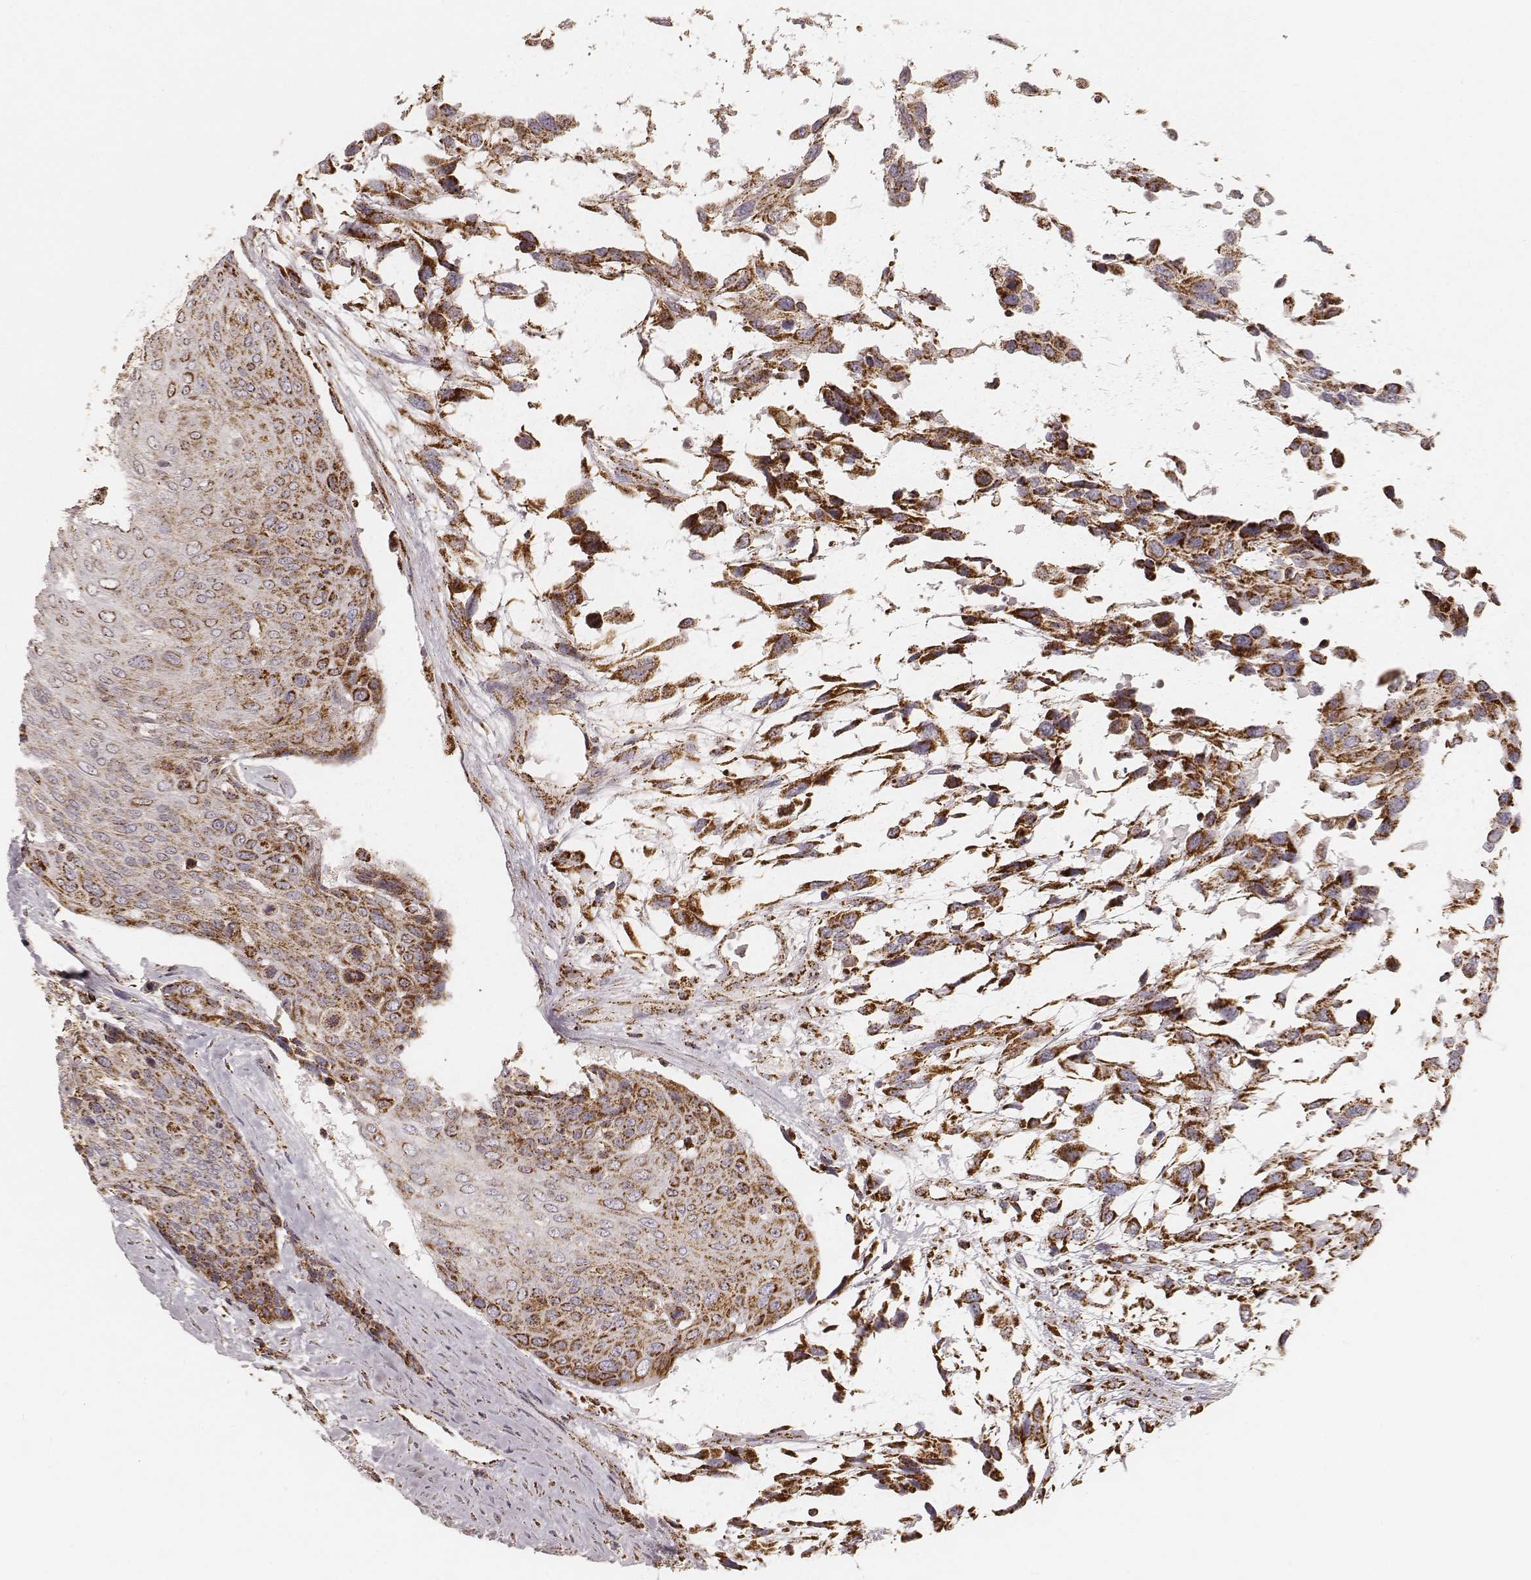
{"staining": {"intensity": "strong", "quantity": ">75%", "location": "cytoplasmic/membranous"}, "tissue": "urothelial cancer", "cell_type": "Tumor cells", "image_type": "cancer", "snomed": [{"axis": "morphology", "description": "Urothelial carcinoma, High grade"}, {"axis": "topography", "description": "Urinary bladder"}], "caption": "This histopathology image exhibits IHC staining of high-grade urothelial carcinoma, with high strong cytoplasmic/membranous positivity in approximately >75% of tumor cells.", "gene": "CS", "patient": {"sex": "female", "age": 70}}